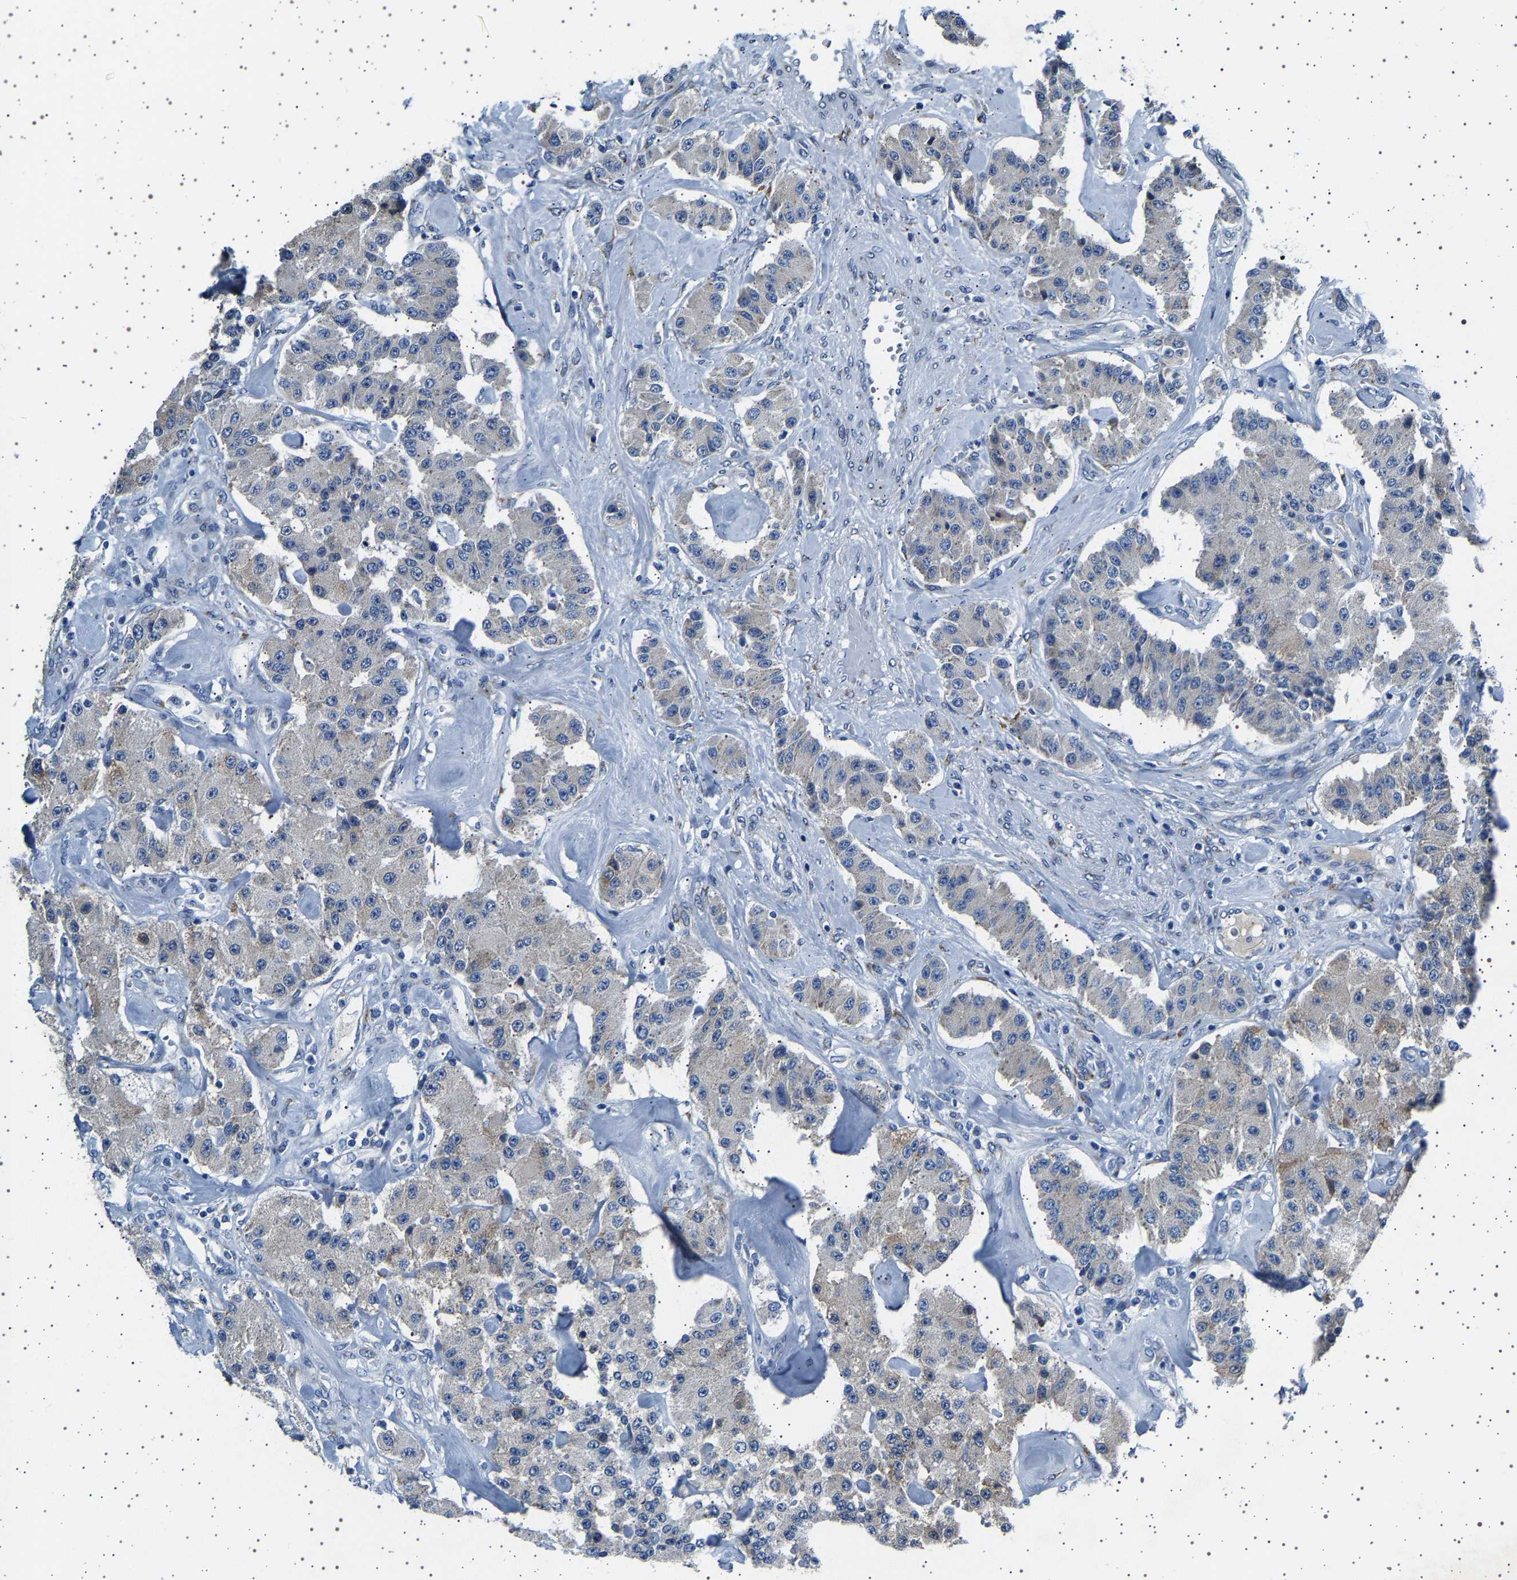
{"staining": {"intensity": "weak", "quantity": "<25%", "location": "cytoplasmic/membranous"}, "tissue": "carcinoid", "cell_type": "Tumor cells", "image_type": "cancer", "snomed": [{"axis": "morphology", "description": "Carcinoid, malignant, NOS"}, {"axis": "topography", "description": "Pancreas"}], "caption": "Immunohistochemistry (IHC) micrograph of carcinoid (malignant) stained for a protein (brown), which reveals no staining in tumor cells. (DAB immunohistochemistry visualized using brightfield microscopy, high magnification).", "gene": "FTCD", "patient": {"sex": "male", "age": 41}}